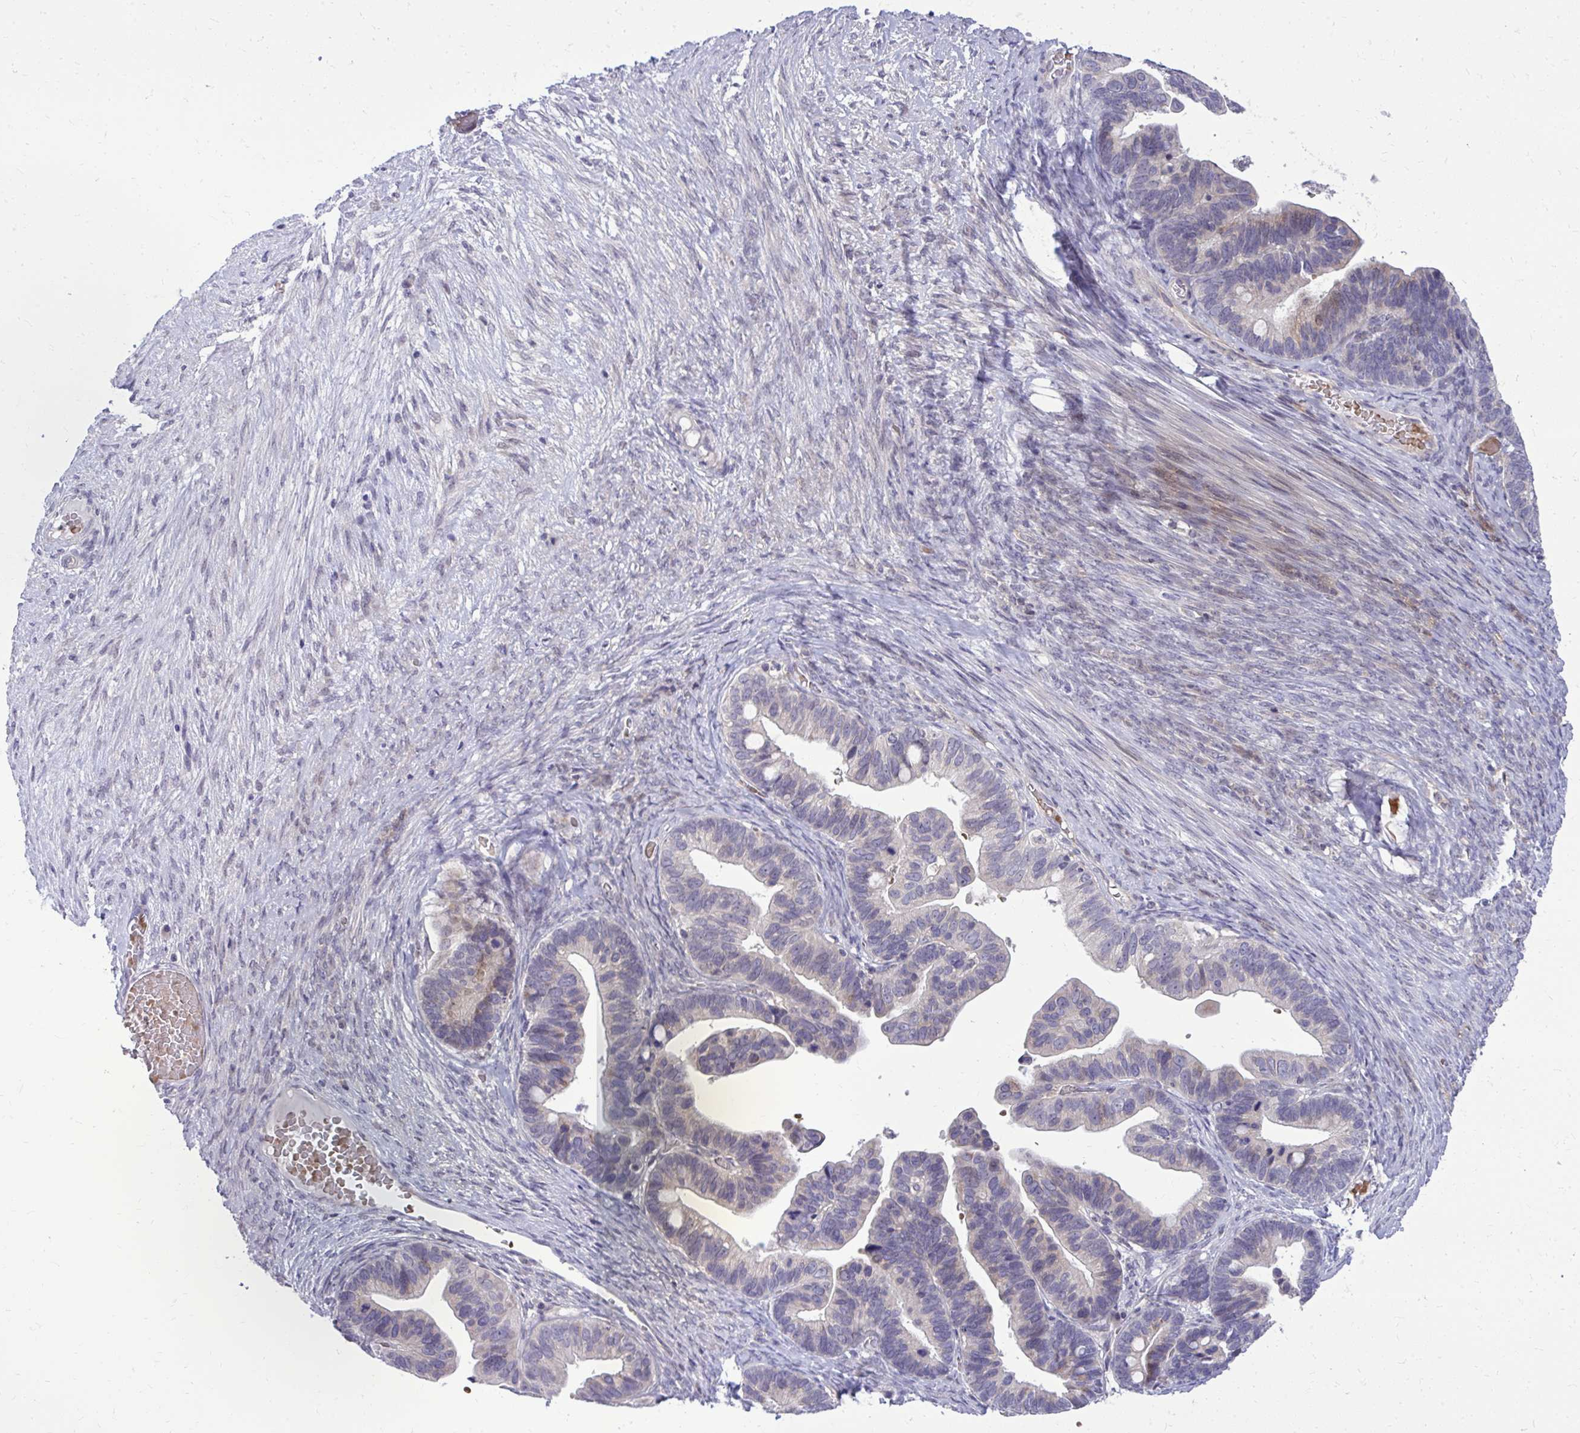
{"staining": {"intensity": "negative", "quantity": "none", "location": "none"}, "tissue": "ovarian cancer", "cell_type": "Tumor cells", "image_type": "cancer", "snomed": [{"axis": "morphology", "description": "Cystadenocarcinoma, serous, NOS"}, {"axis": "topography", "description": "Ovary"}], "caption": "Ovarian serous cystadenocarcinoma stained for a protein using IHC reveals no positivity tumor cells.", "gene": "DPY19L1", "patient": {"sex": "female", "age": 56}}